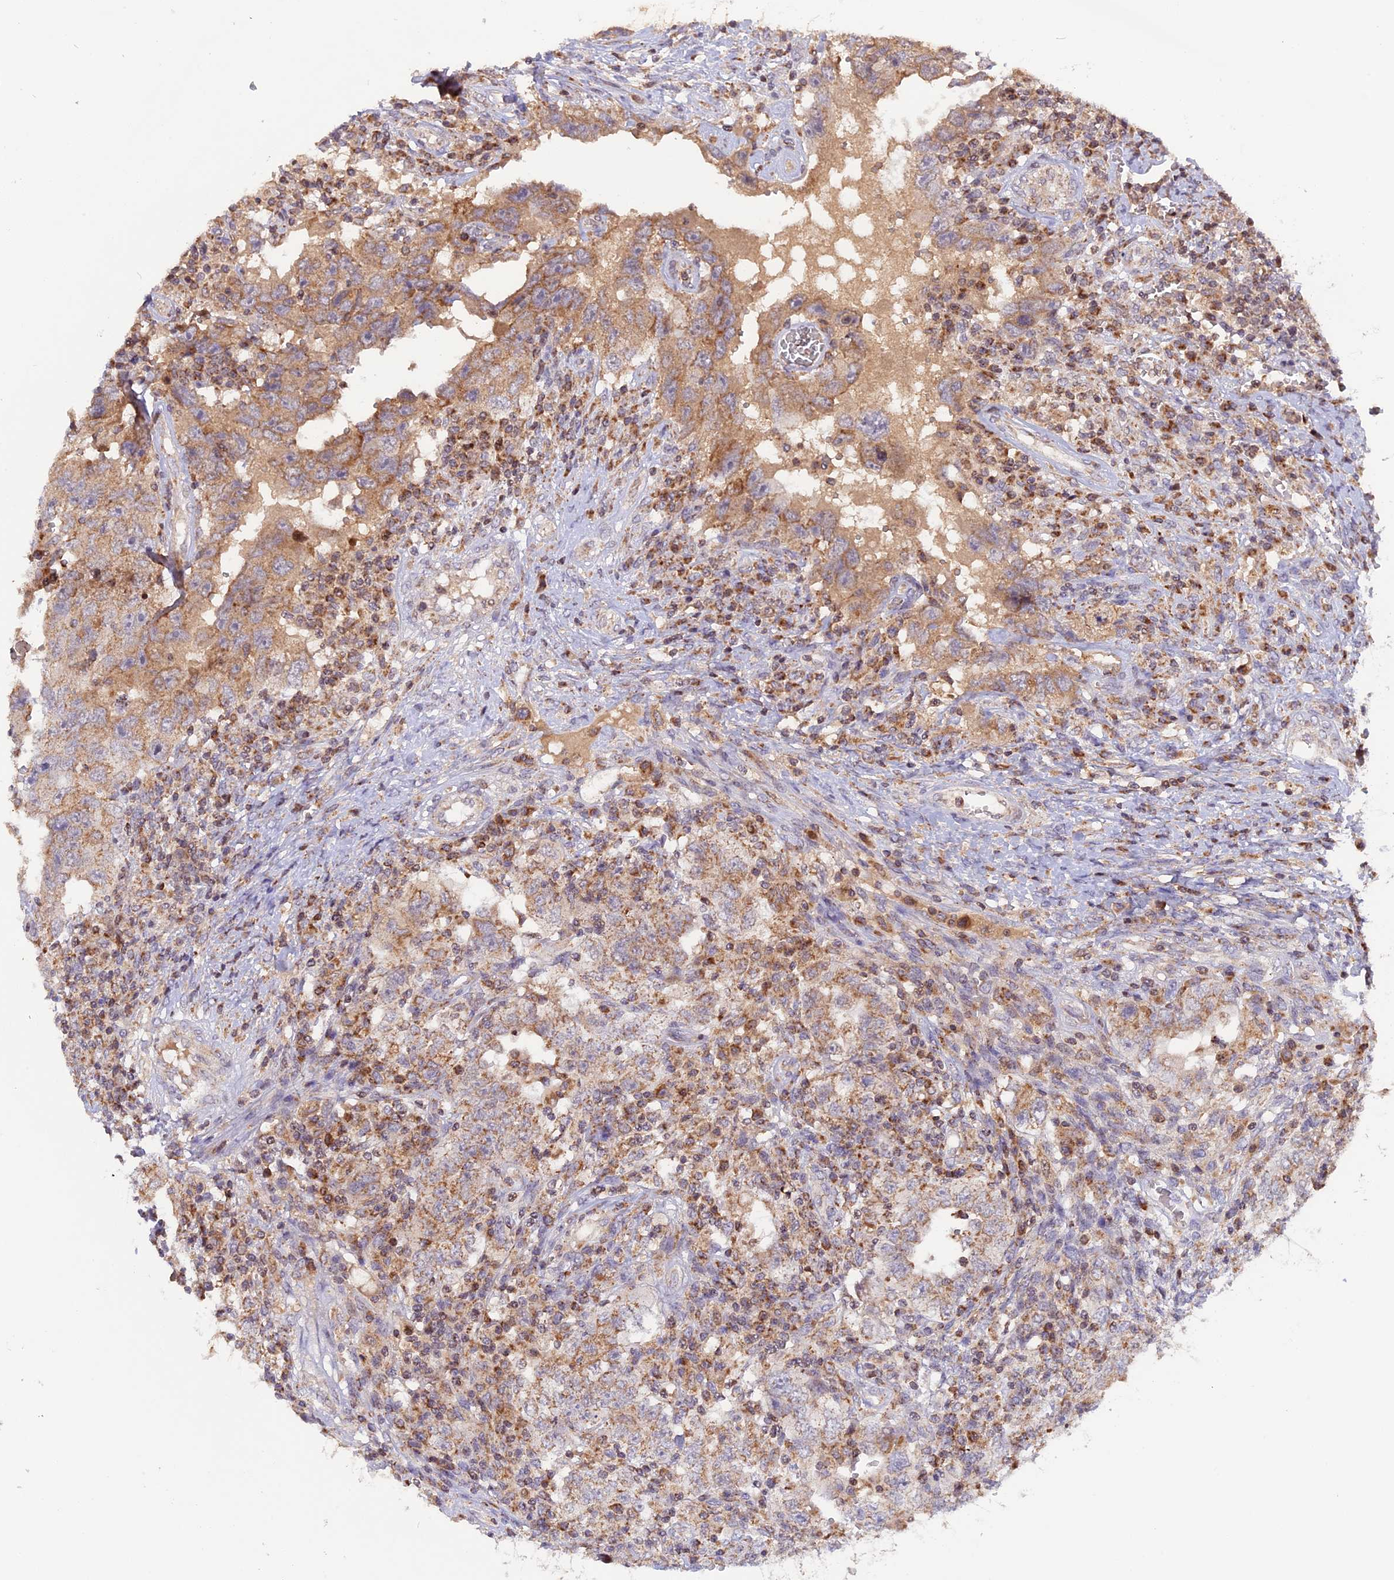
{"staining": {"intensity": "moderate", "quantity": "25%-75%", "location": "cytoplasmic/membranous"}, "tissue": "testis cancer", "cell_type": "Tumor cells", "image_type": "cancer", "snomed": [{"axis": "morphology", "description": "Carcinoma, Embryonal, NOS"}, {"axis": "topography", "description": "Testis"}], "caption": "Embryonal carcinoma (testis) stained with a brown dye displays moderate cytoplasmic/membranous positive expression in approximately 25%-75% of tumor cells.", "gene": "MPV17L", "patient": {"sex": "male", "age": 26}}